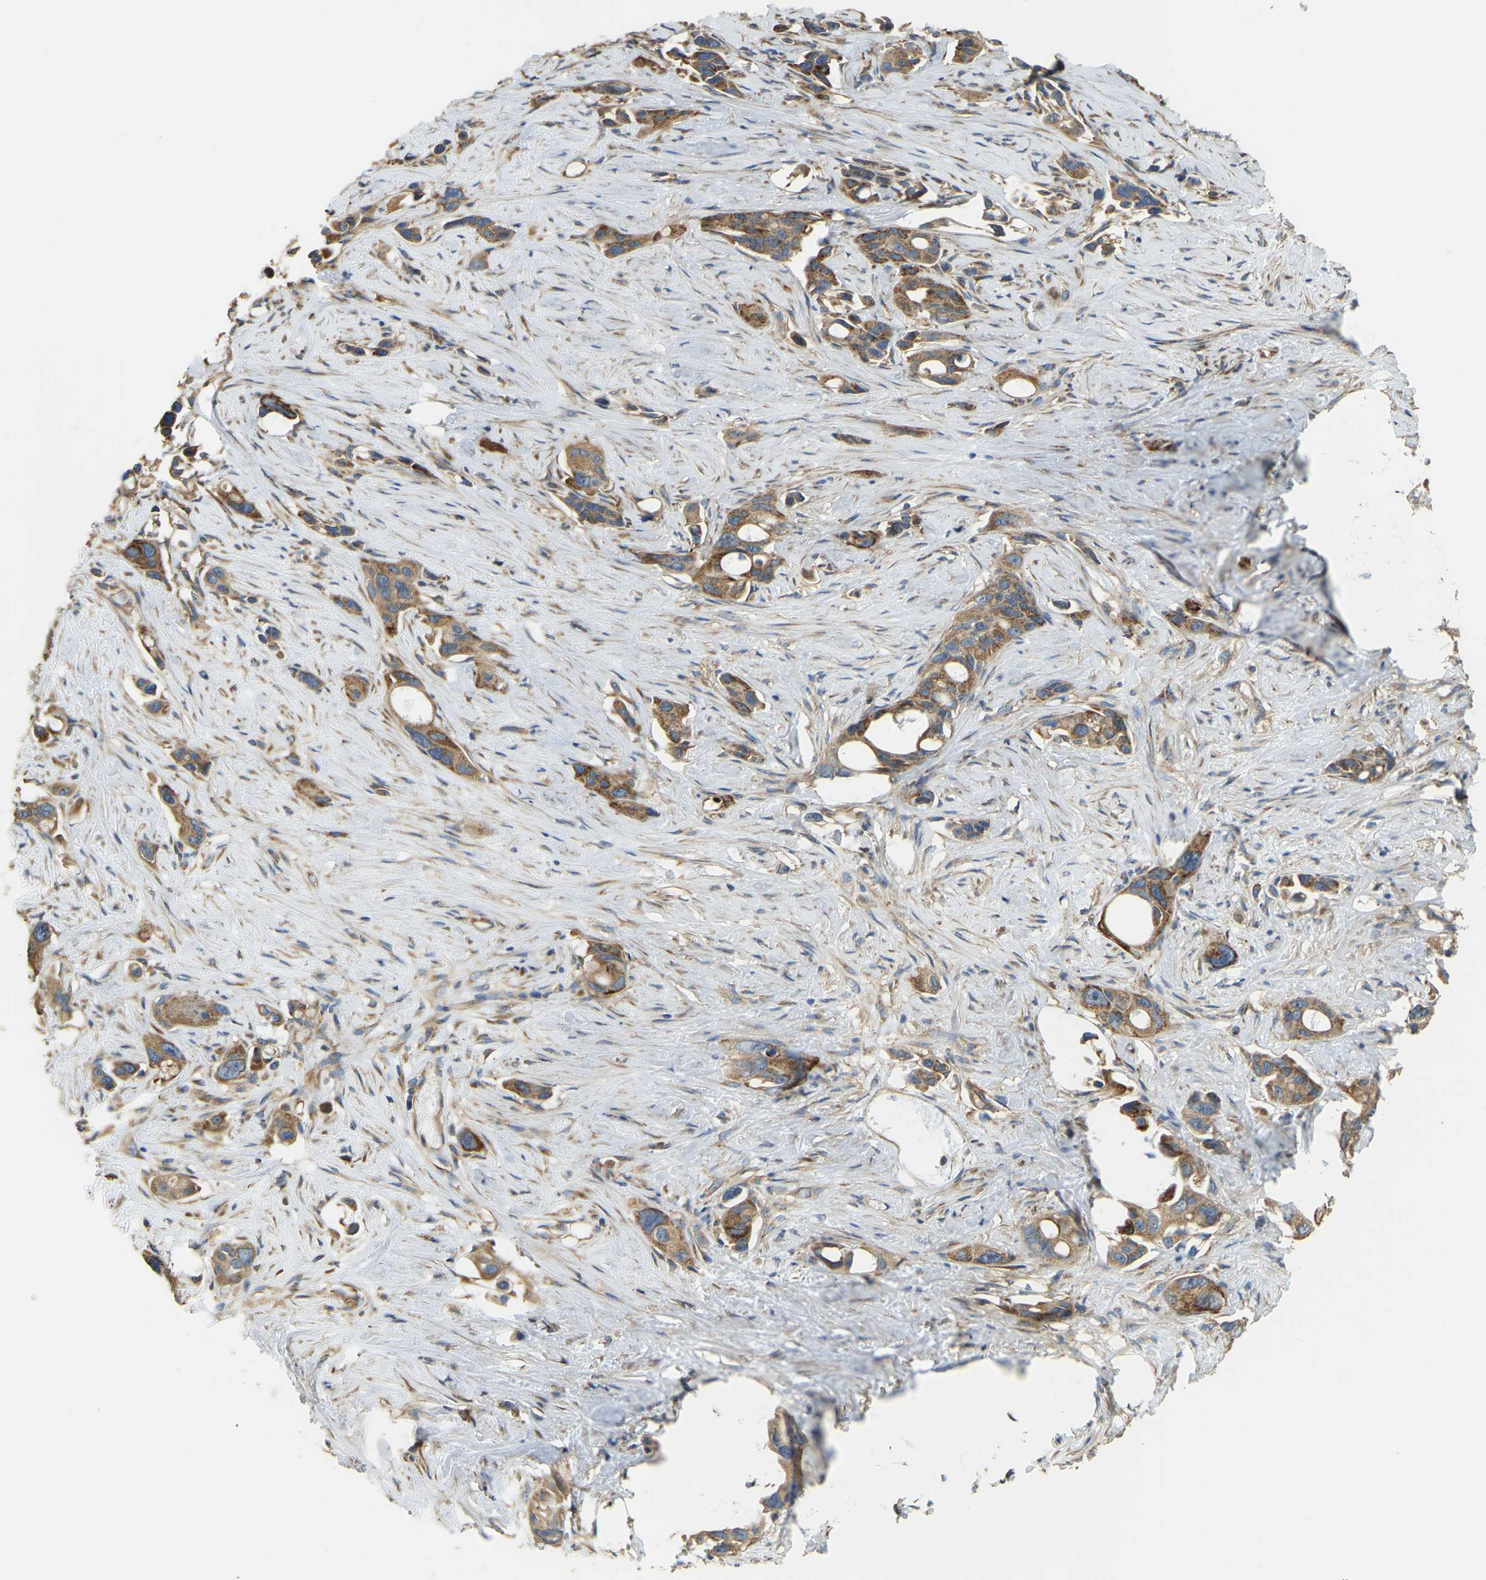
{"staining": {"intensity": "moderate", "quantity": ">75%", "location": "cytoplasmic/membranous"}, "tissue": "pancreatic cancer", "cell_type": "Tumor cells", "image_type": "cancer", "snomed": [{"axis": "morphology", "description": "Adenocarcinoma, NOS"}, {"axis": "topography", "description": "Pancreas"}], "caption": "A high-resolution histopathology image shows immunohistochemistry (IHC) staining of pancreatic adenocarcinoma, which exhibits moderate cytoplasmic/membranous staining in approximately >75% of tumor cells. The staining was performed using DAB to visualize the protein expression in brown, while the nuclei were stained in blue with hematoxylin (Magnification: 20x).", "gene": "PSMD7", "patient": {"sex": "male", "age": 53}}